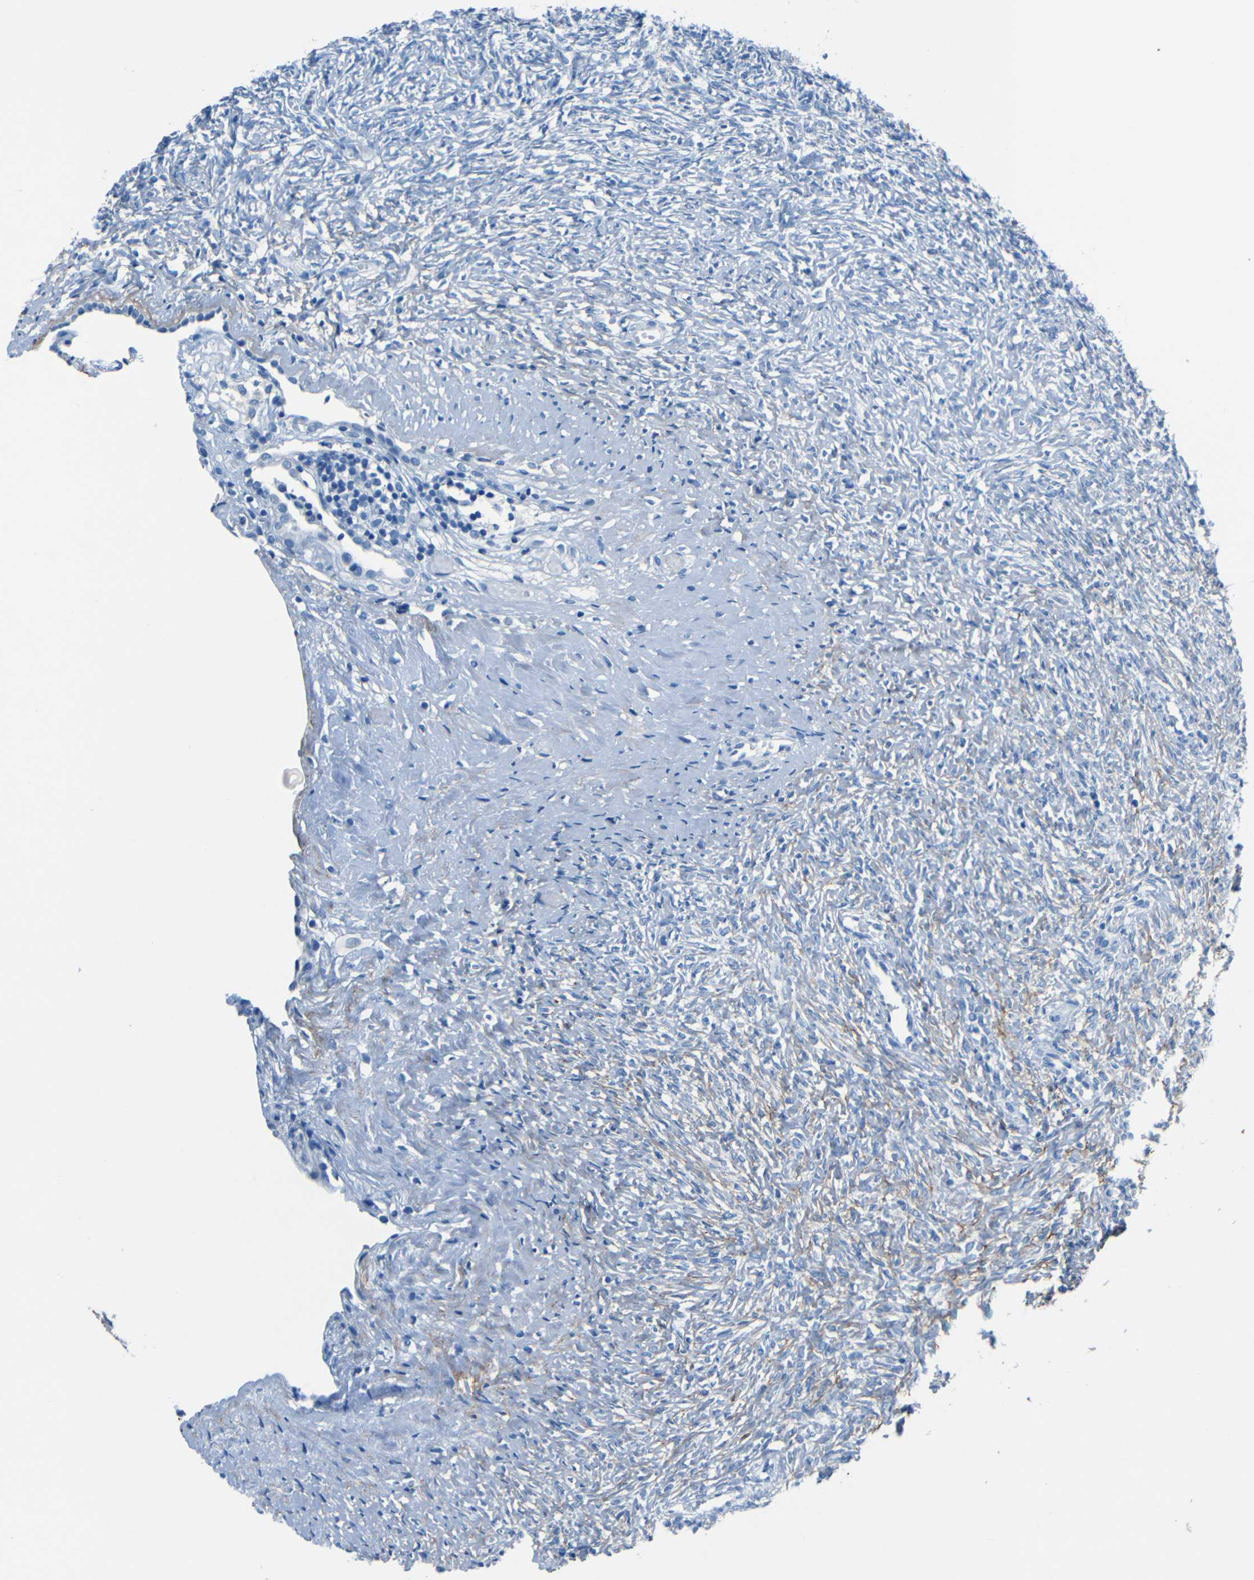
{"staining": {"intensity": "weak", "quantity": "<25%", "location": "cytoplasmic/membranous"}, "tissue": "ovary", "cell_type": "Ovarian stroma cells", "image_type": "normal", "snomed": [{"axis": "morphology", "description": "Normal tissue, NOS"}, {"axis": "topography", "description": "Ovary"}], "caption": "A high-resolution image shows immunohistochemistry staining of unremarkable ovary, which displays no significant staining in ovarian stroma cells. Nuclei are stained in blue.", "gene": "FBN2", "patient": {"sex": "female", "age": 35}}